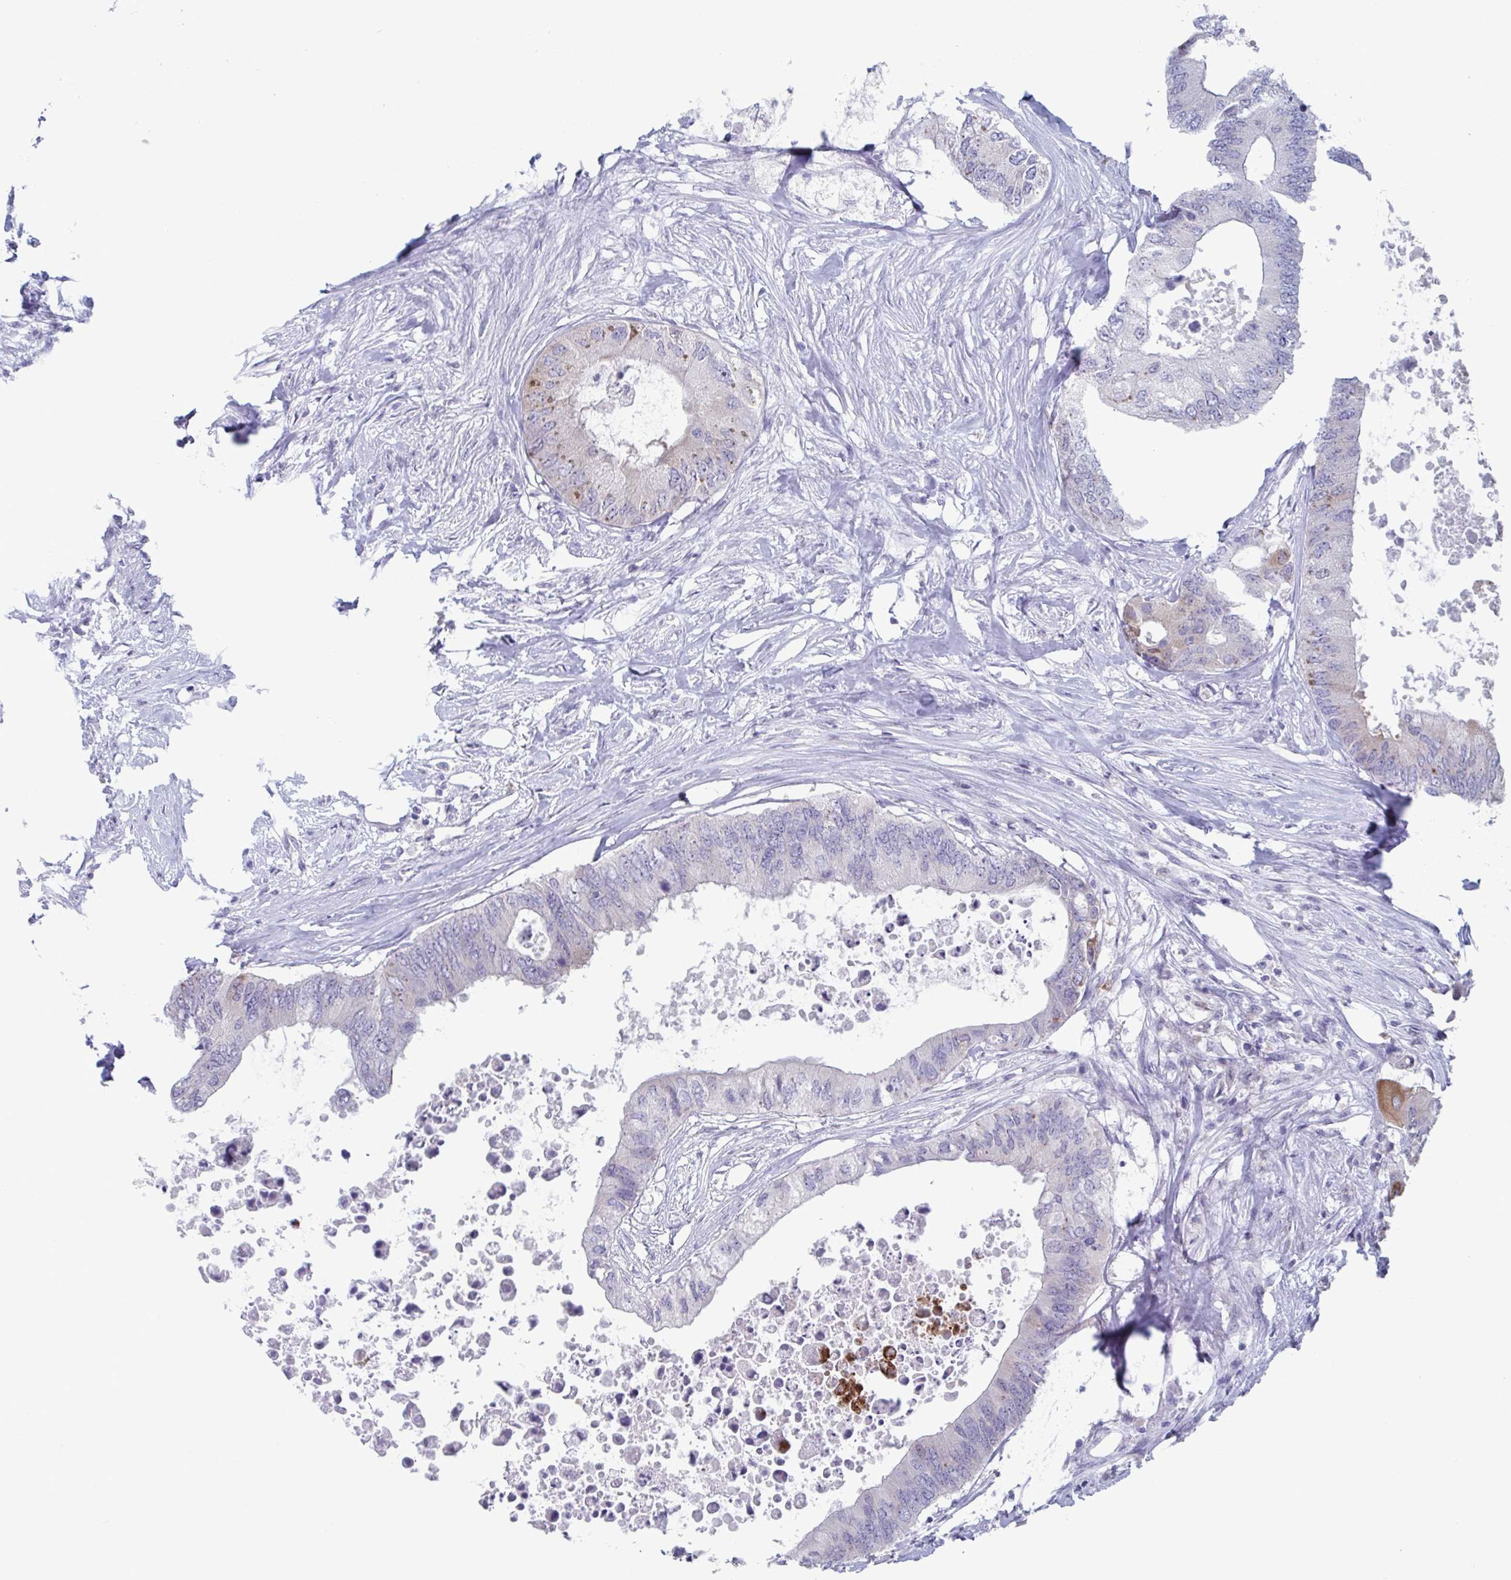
{"staining": {"intensity": "negative", "quantity": "none", "location": "none"}, "tissue": "colorectal cancer", "cell_type": "Tumor cells", "image_type": "cancer", "snomed": [{"axis": "morphology", "description": "Adenocarcinoma, NOS"}, {"axis": "topography", "description": "Colon"}], "caption": "The histopathology image demonstrates no staining of tumor cells in colorectal cancer (adenocarcinoma).", "gene": "CYP4F11", "patient": {"sex": "male", "age": 71}}